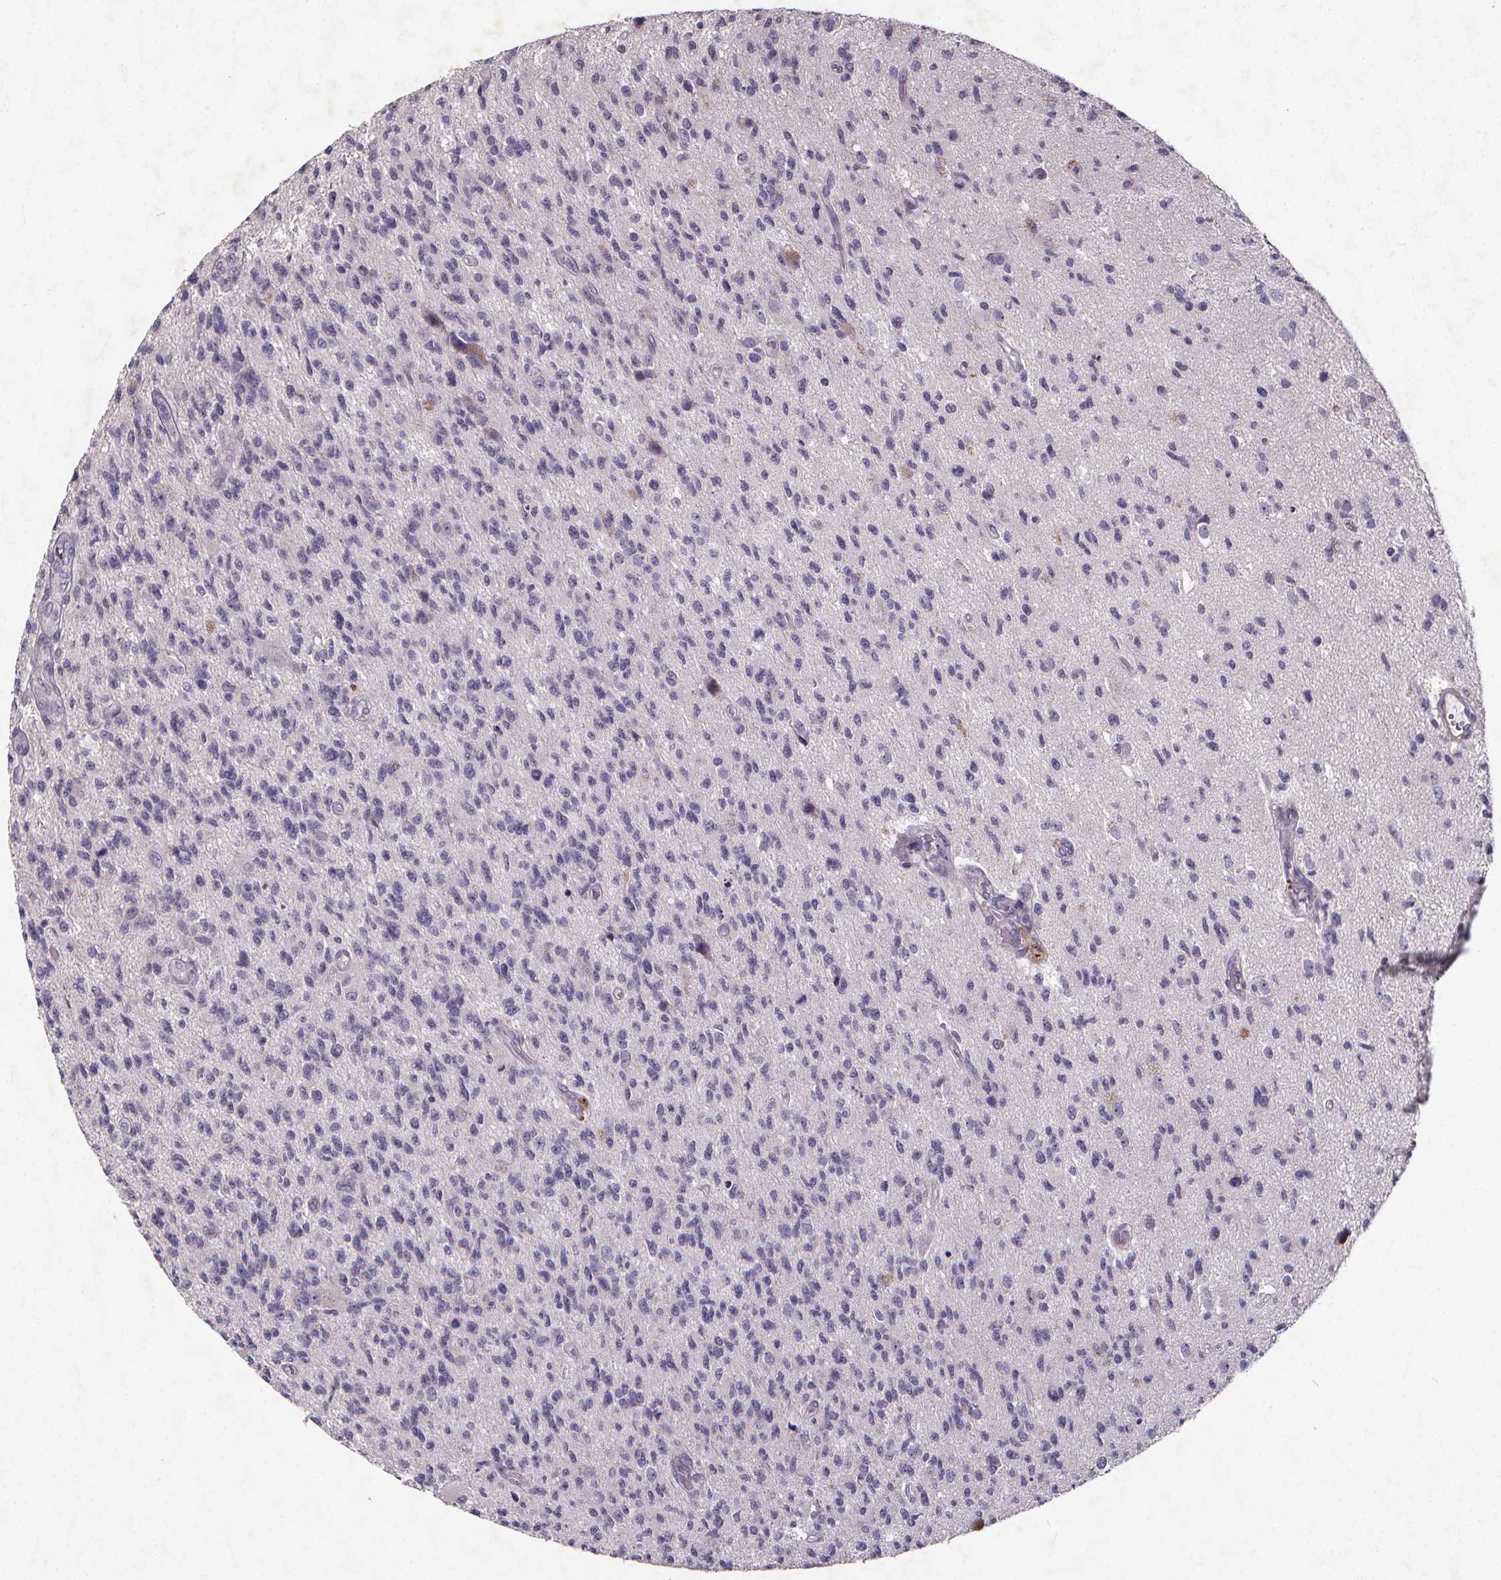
{"staining": {"intensity": "negative", "quantity": "none", "location": "none"}, "tissue": "glioma", "cell_type": "Tumor cells", "image_type": "cancer", "snomed": [{"axis": "morphology", "description": "Glioma, malignant, High grade"}, {"axis": "topography", "description": "Brain"}], "caption": "A high-resolution photomicrograph shows immunohistochemistry (IHC) staining of high-grade glioma (malignant), which exhibits no significant positivity in tumor cells. The staining was performed using DAB to visualize the protein expression in brown, while the nuclei were stained in blue with hematoxylin (Magnification: 20x).", "gene": "TSPAN14", "patient": {"sex": "male", "age": 56}}